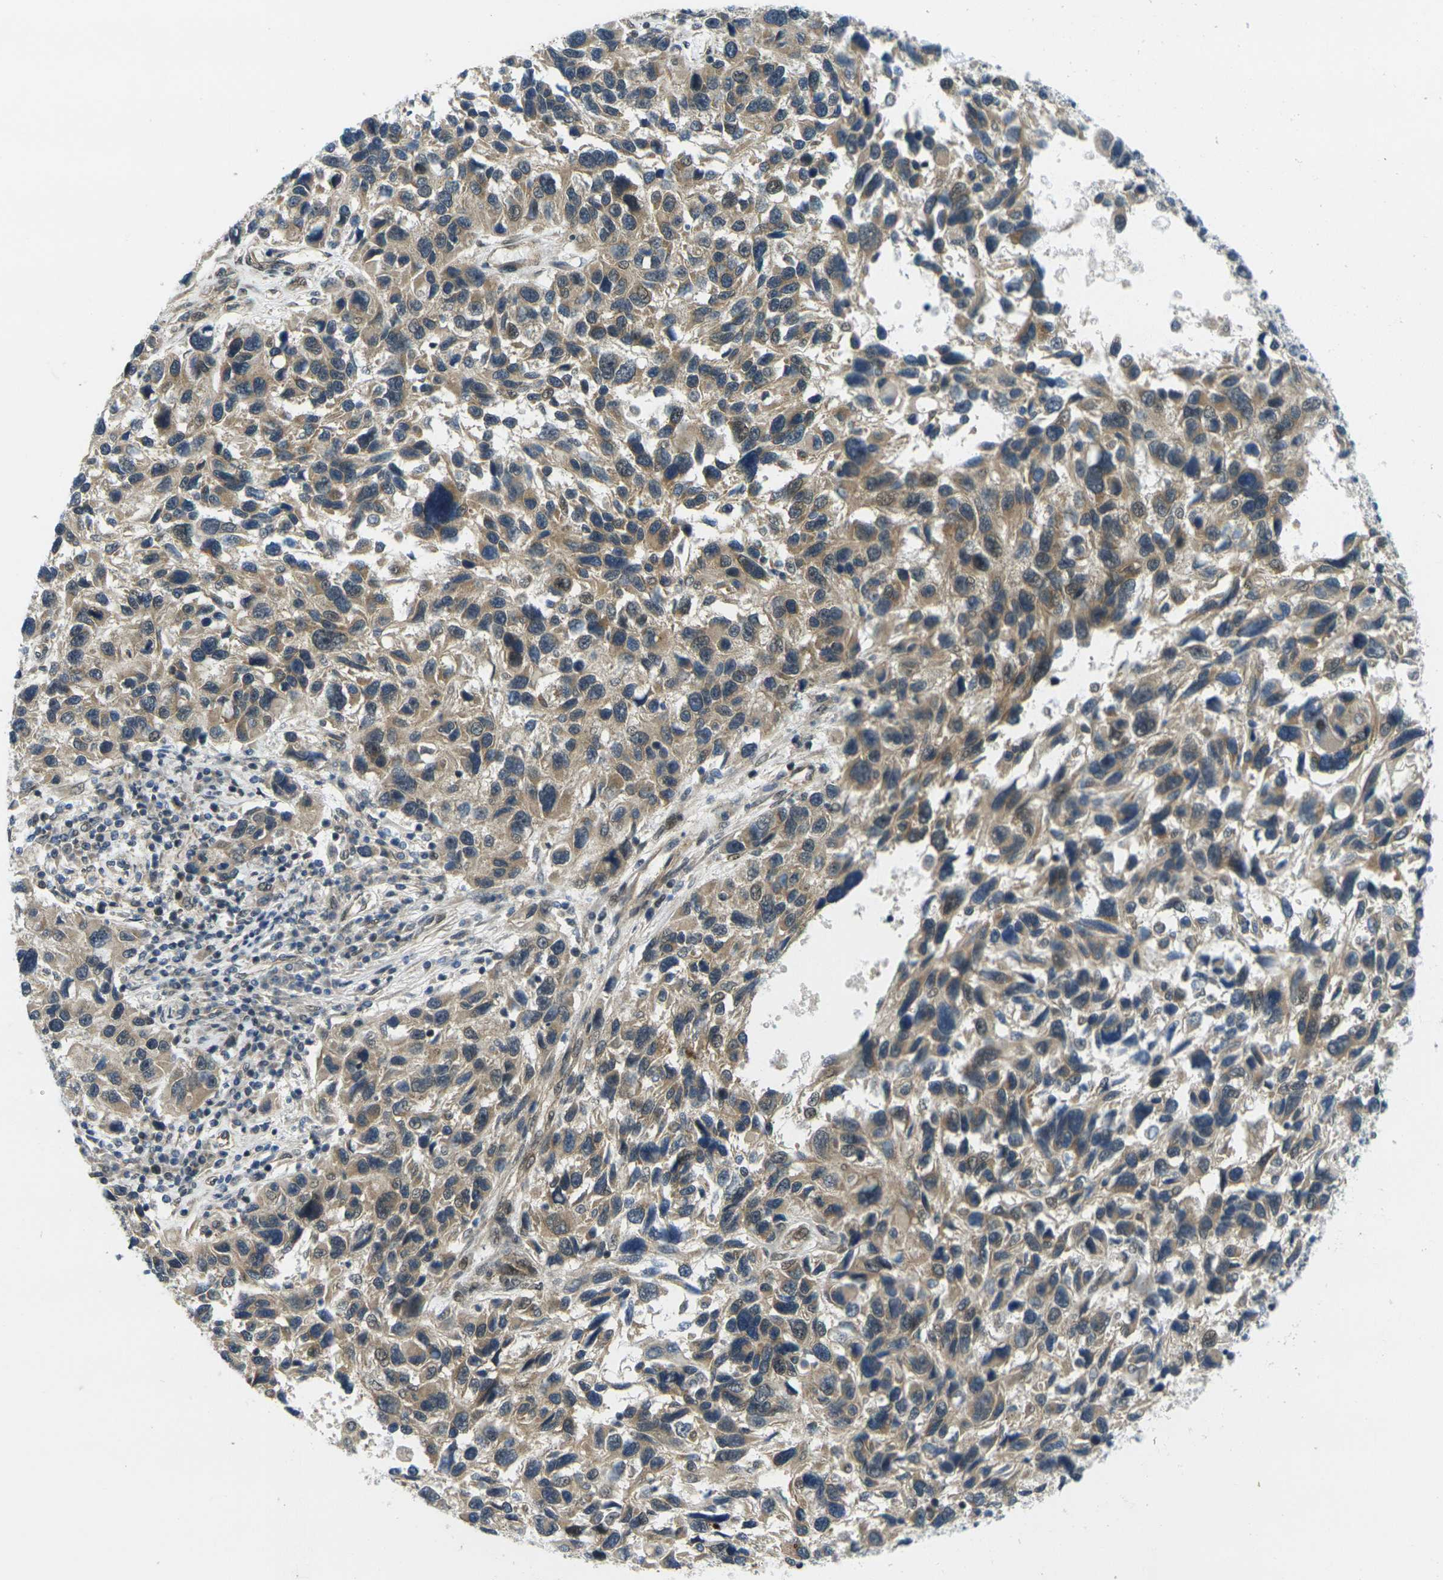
{"staining": {"intensity": "moderate", "quantity": ">75%", "location": "cytoplasmic/membranous"}, "tissue": "melanoma", "cell_type": "Tumor cells", "image_type": "cancer", "snomed": [{"axis": "morphology", "description": "Malignant melanoma, NOS"}, {"axis": "topography", "description": "Skin"}], "caption": "Immunohistochemistry (IHC) photomicrograph of neoplastic tissue: malignant melanoma stained using immunohistochemistry (IHC) exhibits medium levels of moderate protein expression localized specifically in the cytoplasmic/membranous of tumor cells, appearing as a cytoplasmic/membranous brown color.", "gene": "KCTD10", "patient": {"sex": "male", "age": 53}}